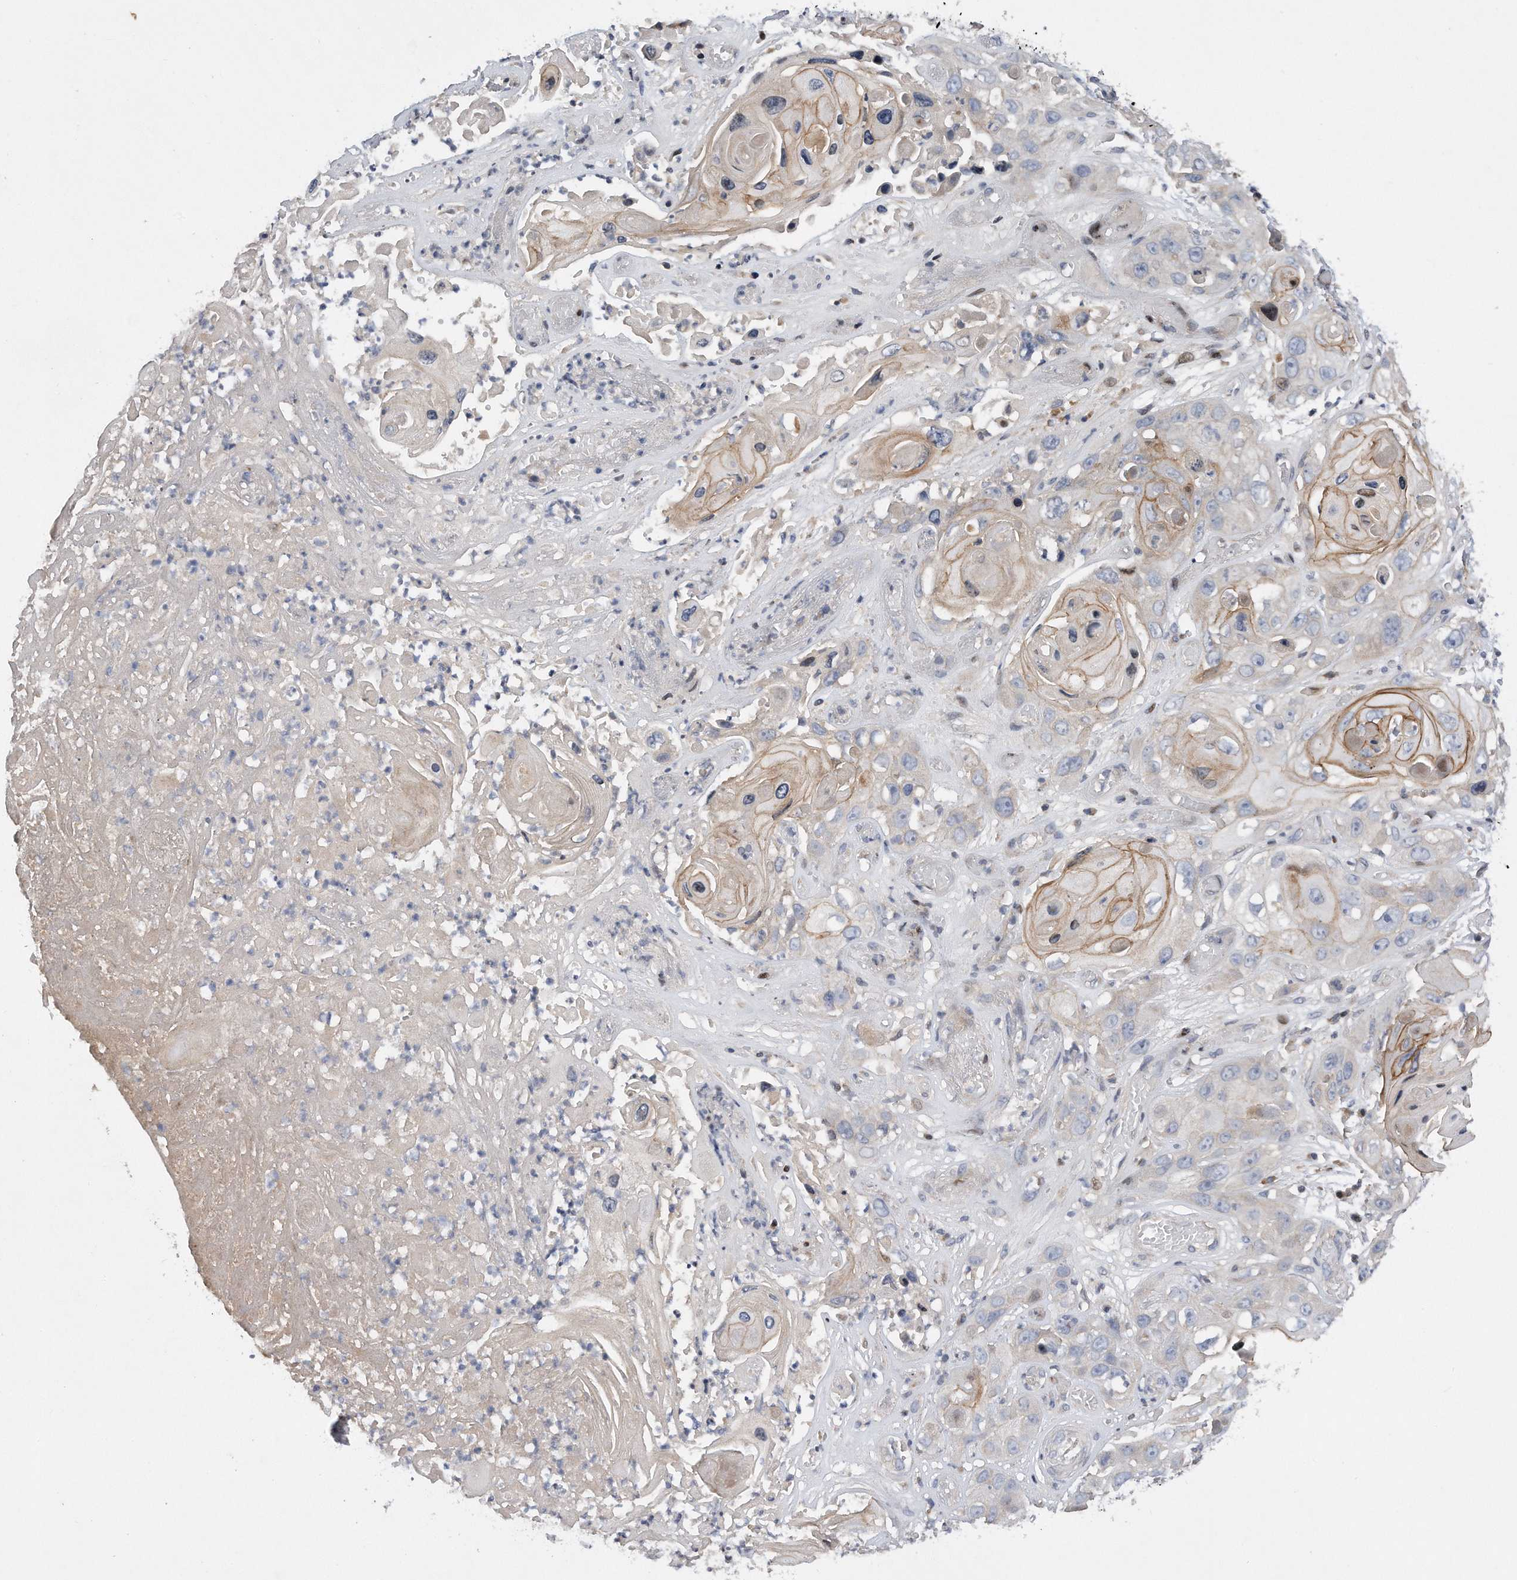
{"staining": {"intensity": "weak", "quantity": "<25%", "location": "cytoplasmic/membranous"}, "tissue": "skin cancer", "cell_type": "Tumor cells", "image_type": "cancer", "snomed": [{"axis": "morphology", "description": "Squamous cell carcinoma, NOS"}, {"axis": "topography", "description": "Skin"}], "caption": "Immunohistochemistry of squamous cell carcinoma (skin) demonstrates no staining in tumor cells.", "gene": "CDH12", "patient": {"sex": "male", "age": 55}}